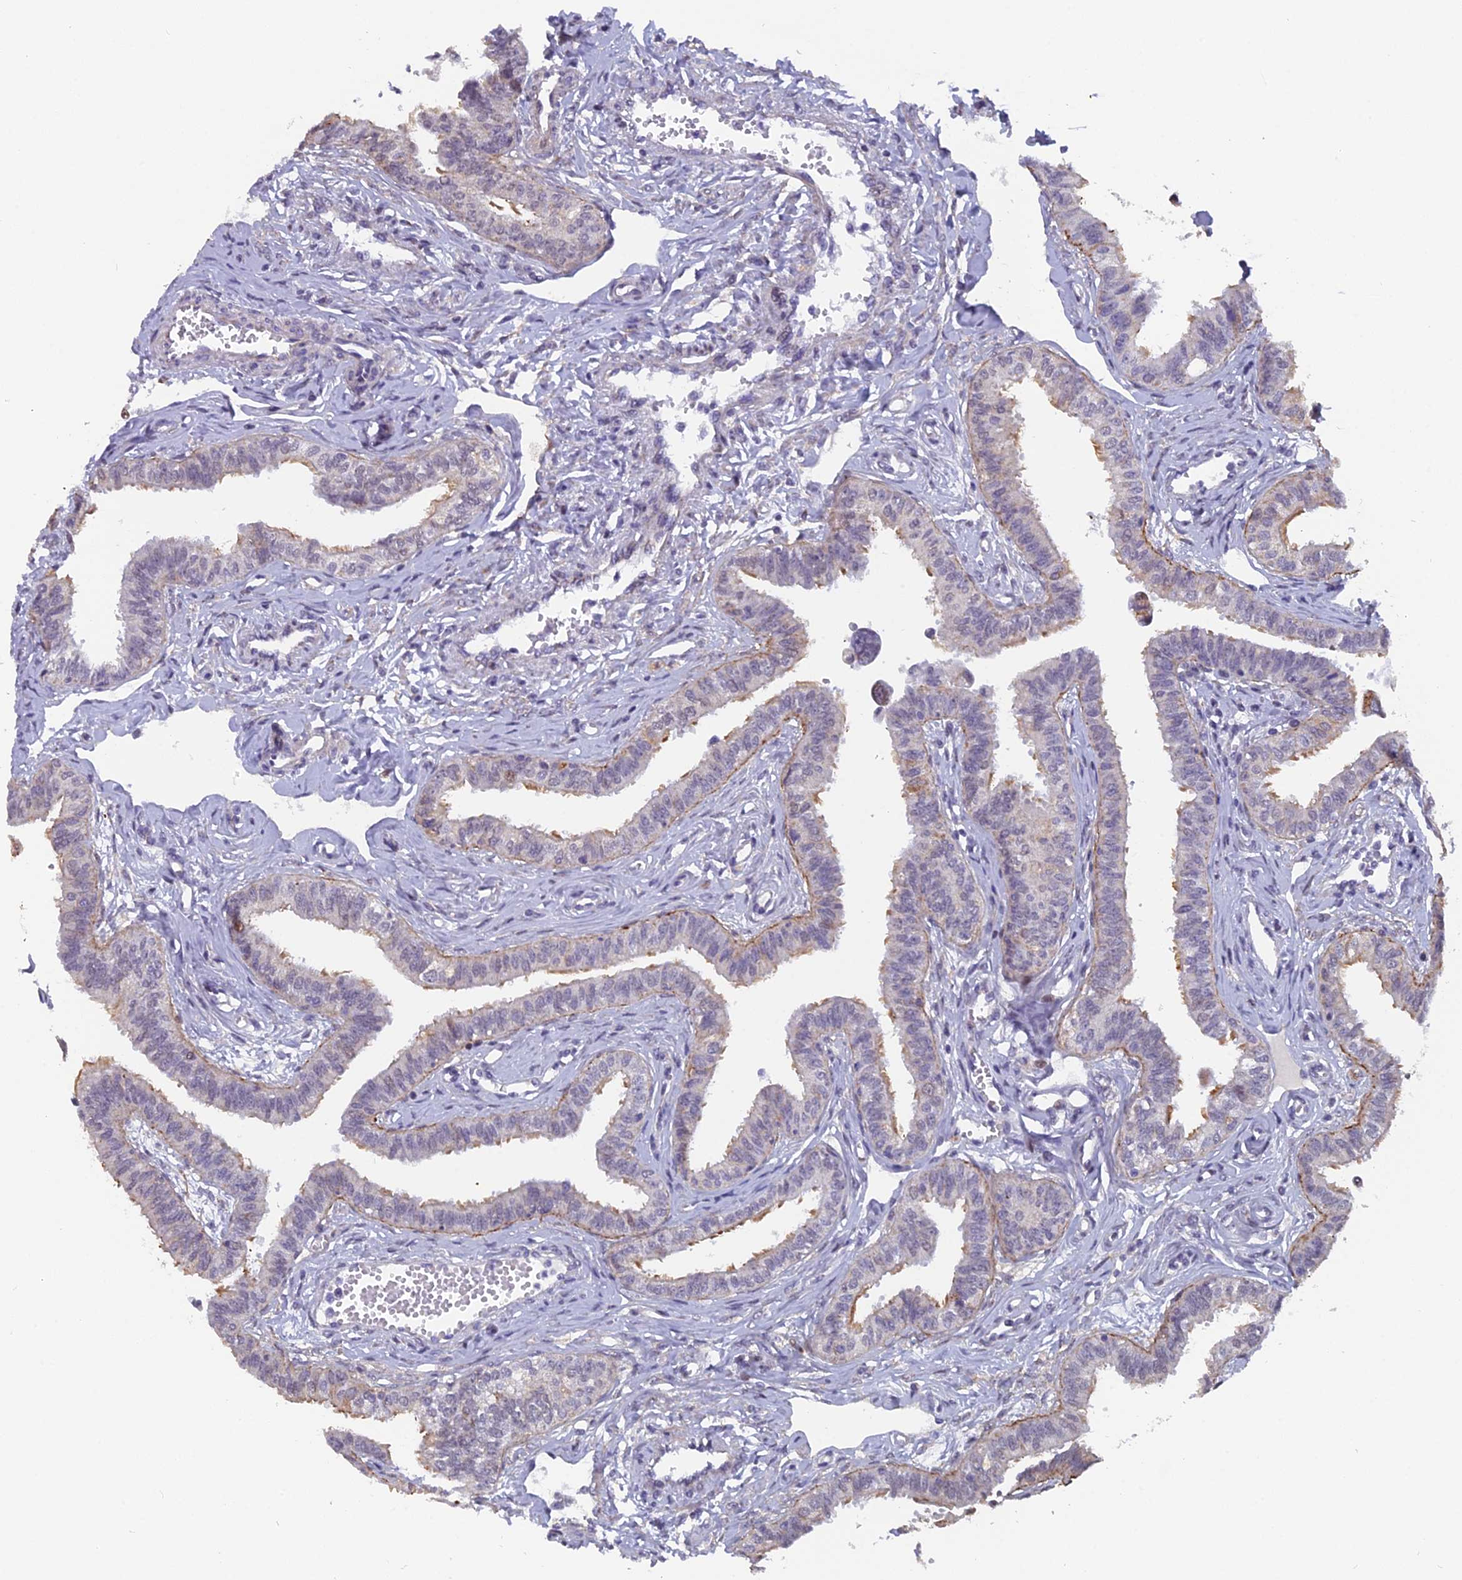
{"staining": {"intensity": "weak", "quantity": "<25%", "location": "cytoplasmic/membranous"}, "tissue": "fallopian tube", "cell_type": "Glandular cells", "image_type": "normal", "snomed": [{"axis": "morphology", "description": "Normal tissue, NOS"}, {"axis": "morphology", "description": "Carcinoma, NOS"}, {"axis": "topography", "description": "Fallopian tube"}, {"axis": "topography", "description": "Ovary"}], "caption": "This is a image of IHC staining of unremarkable fallopian tube, which shows no staining in glandular cells.", "gene": "XKR9", "patient": {"sex": "female", "age": 59}}